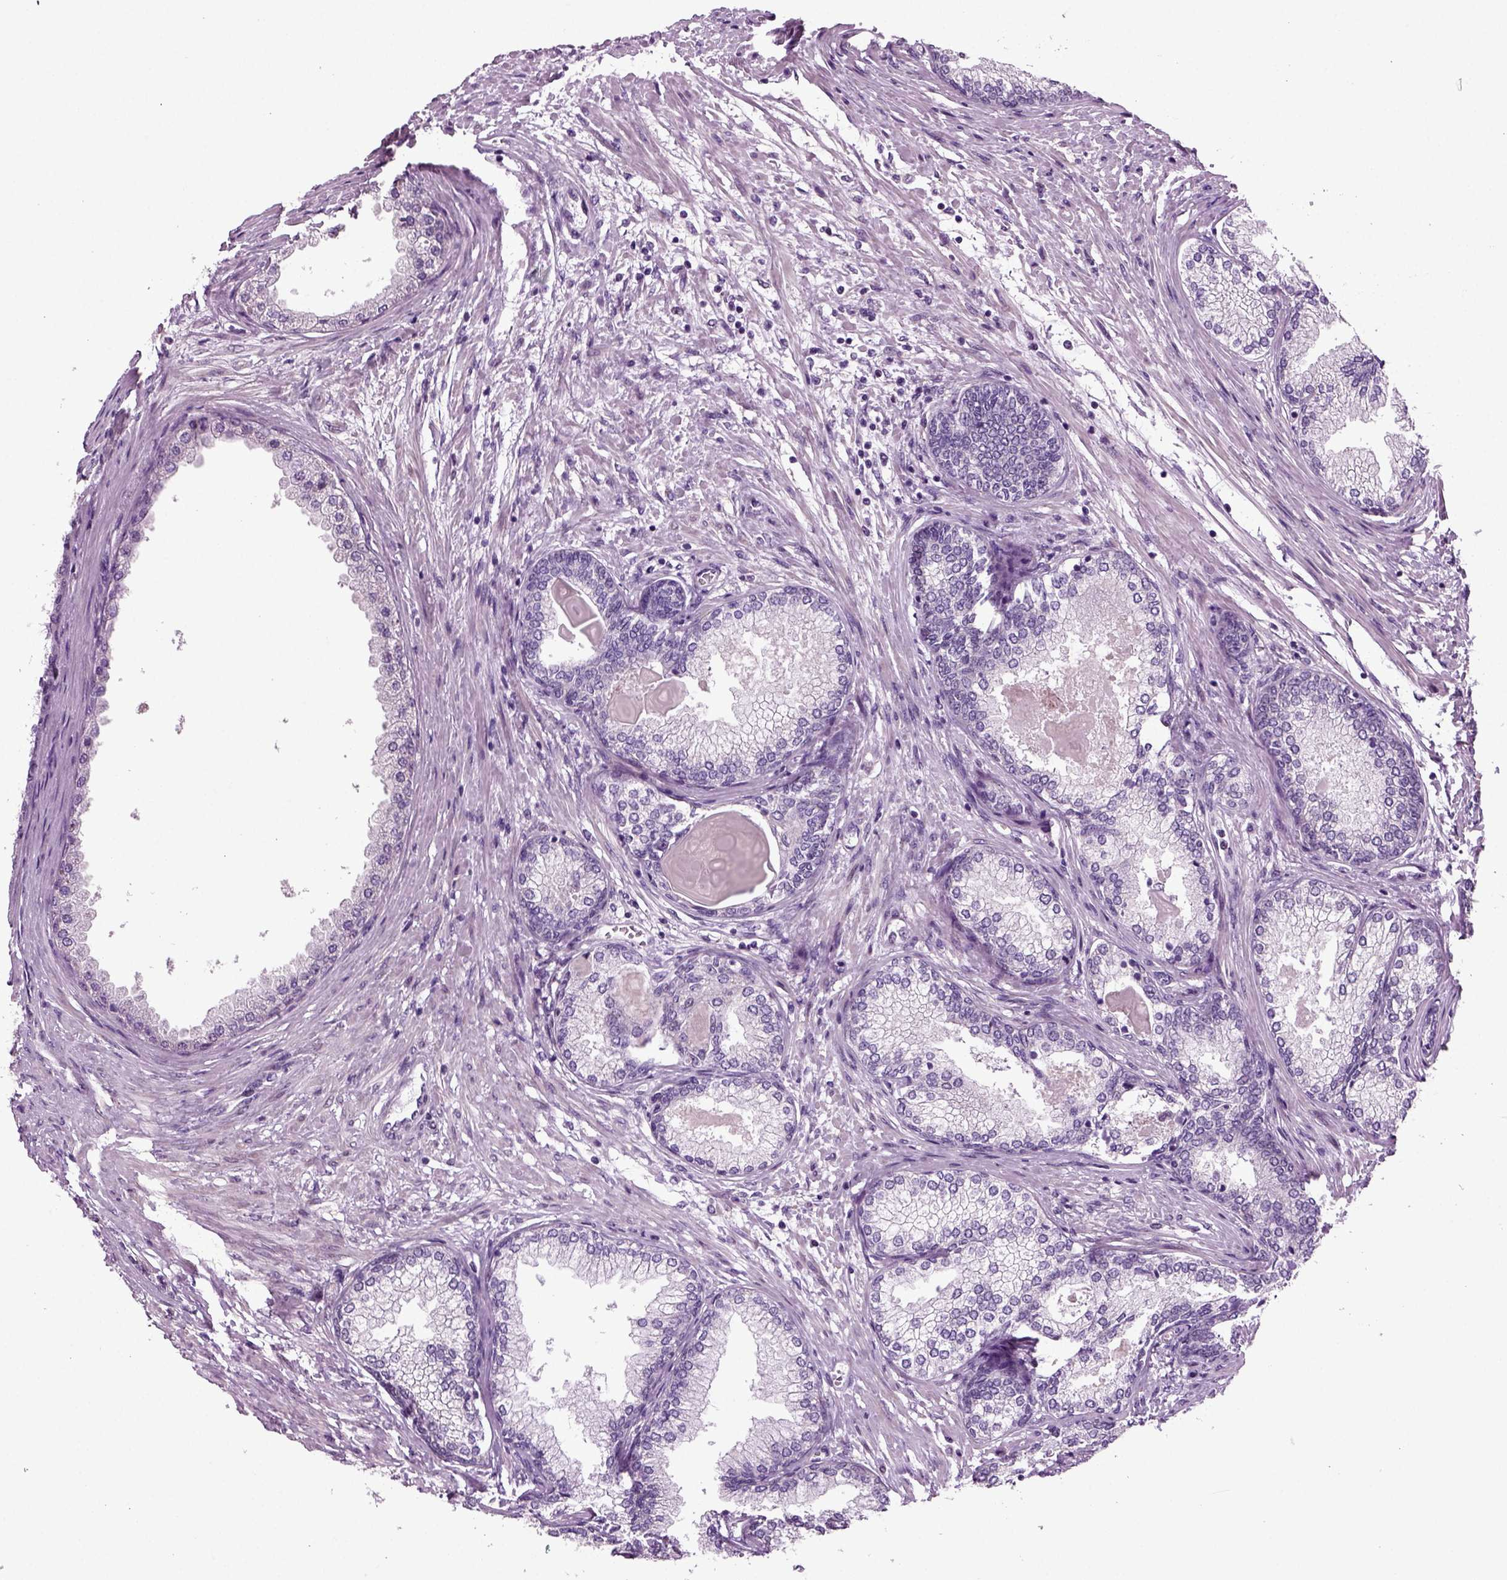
{"staining": {"intensity": "negative", "quantity": "none", "location": "none"}, "tissue": "prostate", "cell_type": "Glandular cells", "image_type": "normal", "snomed": [{"axis": "morphology", "description": "Normal tissue, NOS"}, {"axis": "topography", "description": "Prostate"}], "caption": "Glandular cells show no significant staining in unremarkable prostate. (DAB IHC, high magnification).", "gene": "ARID3A", "patient": {"sex": "male", "age": 72}}